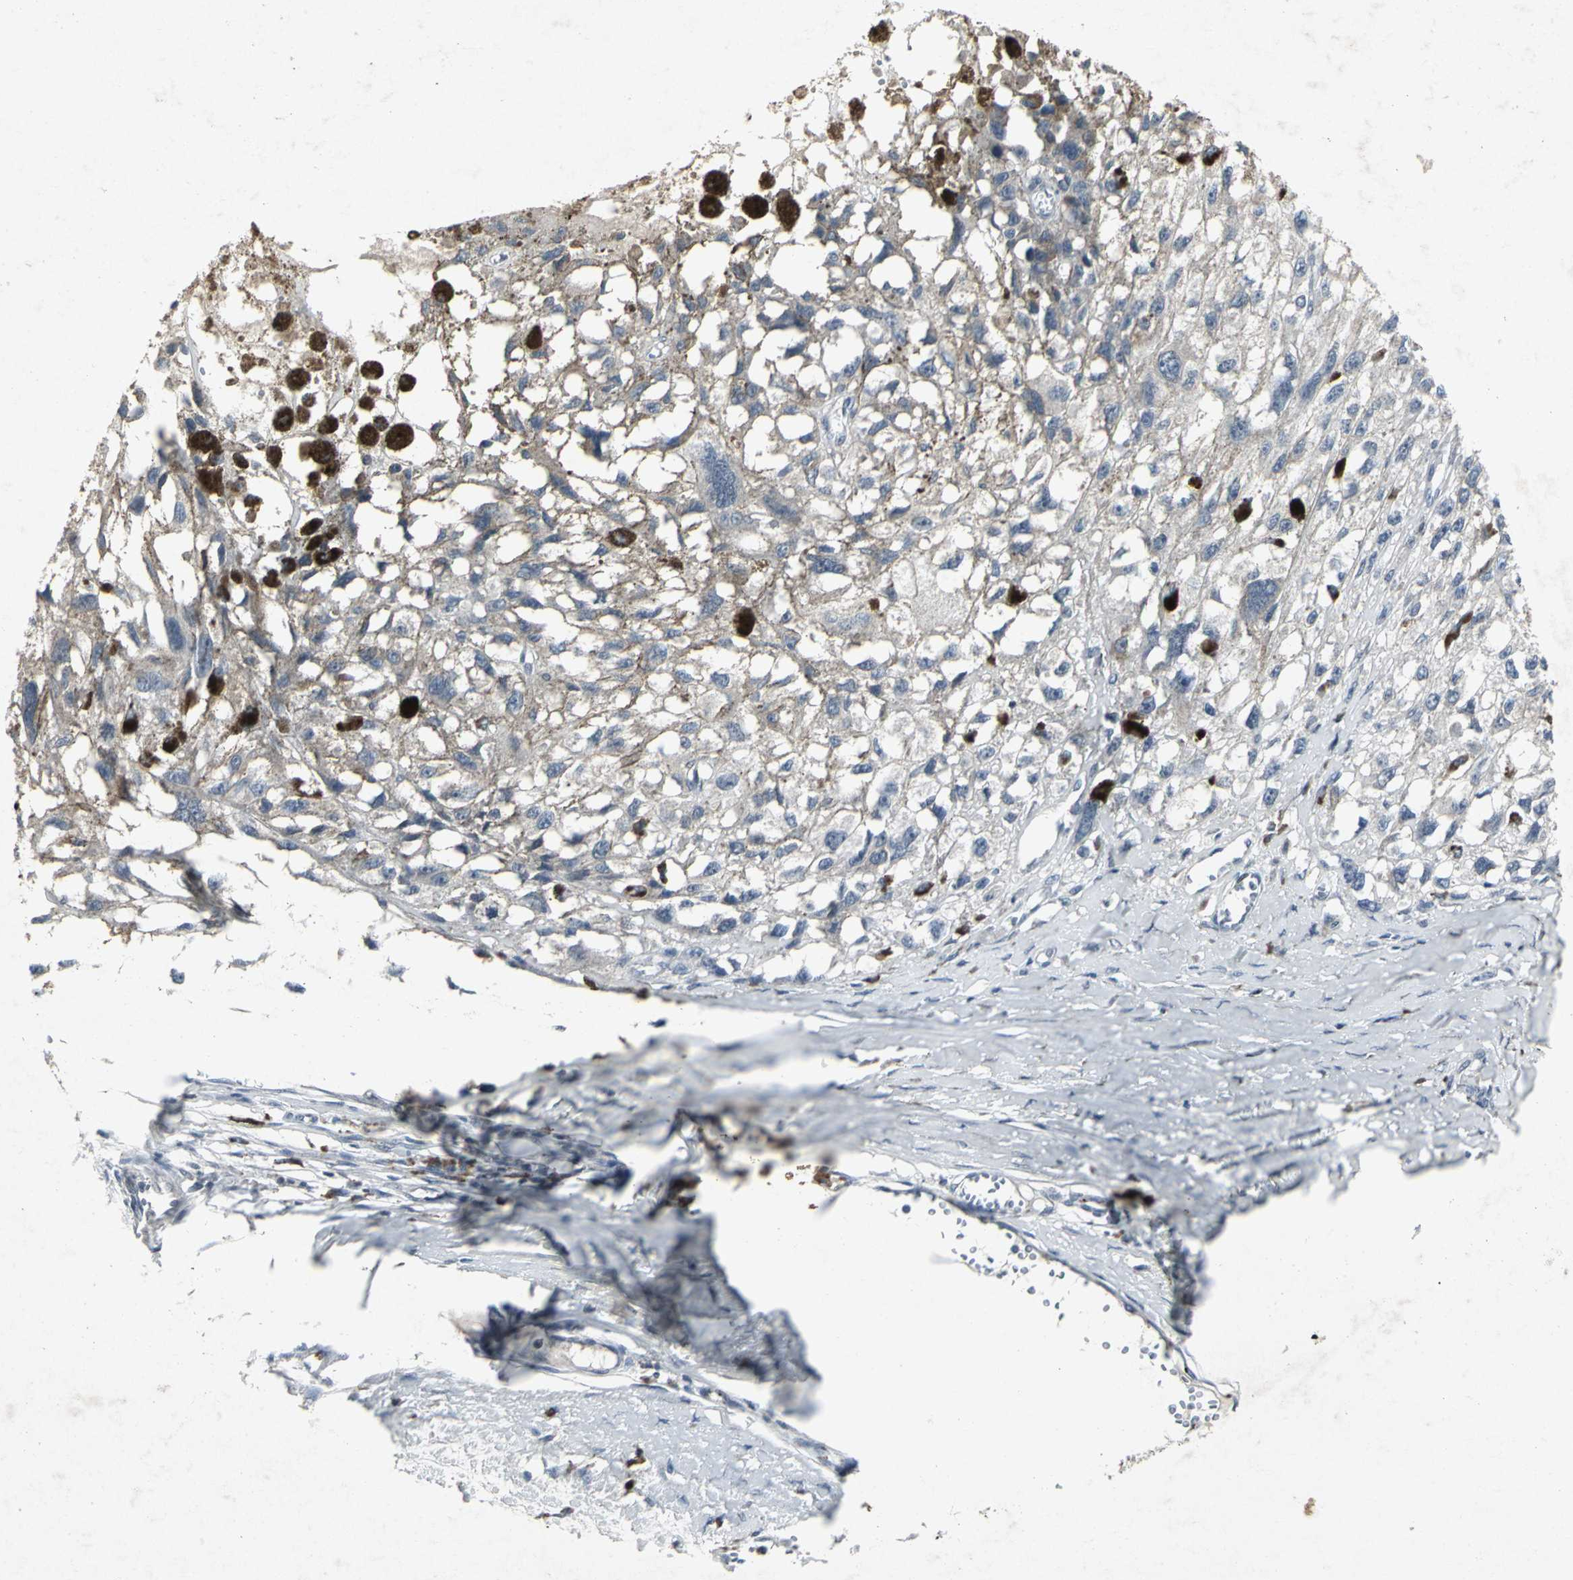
{"staining": {"intensity": "negative", "quantity": "none", "location": "none"}, "tissue": "melanoma", "cell_type": "Tumor cells", "image_type": "cancer", "snomed": [{"axis": "morphology", "description": "Malignant melanoma, Metastatic site"}, {"axis": "topography", "description": "Lymph node"}], "caption": "DAB immunohistochemical staining of malignant melanoma (metastatic site) shows no significant expression in tumor cells.", "gene": "BMP4", "patient": {"sex": "male", "age": 59}}